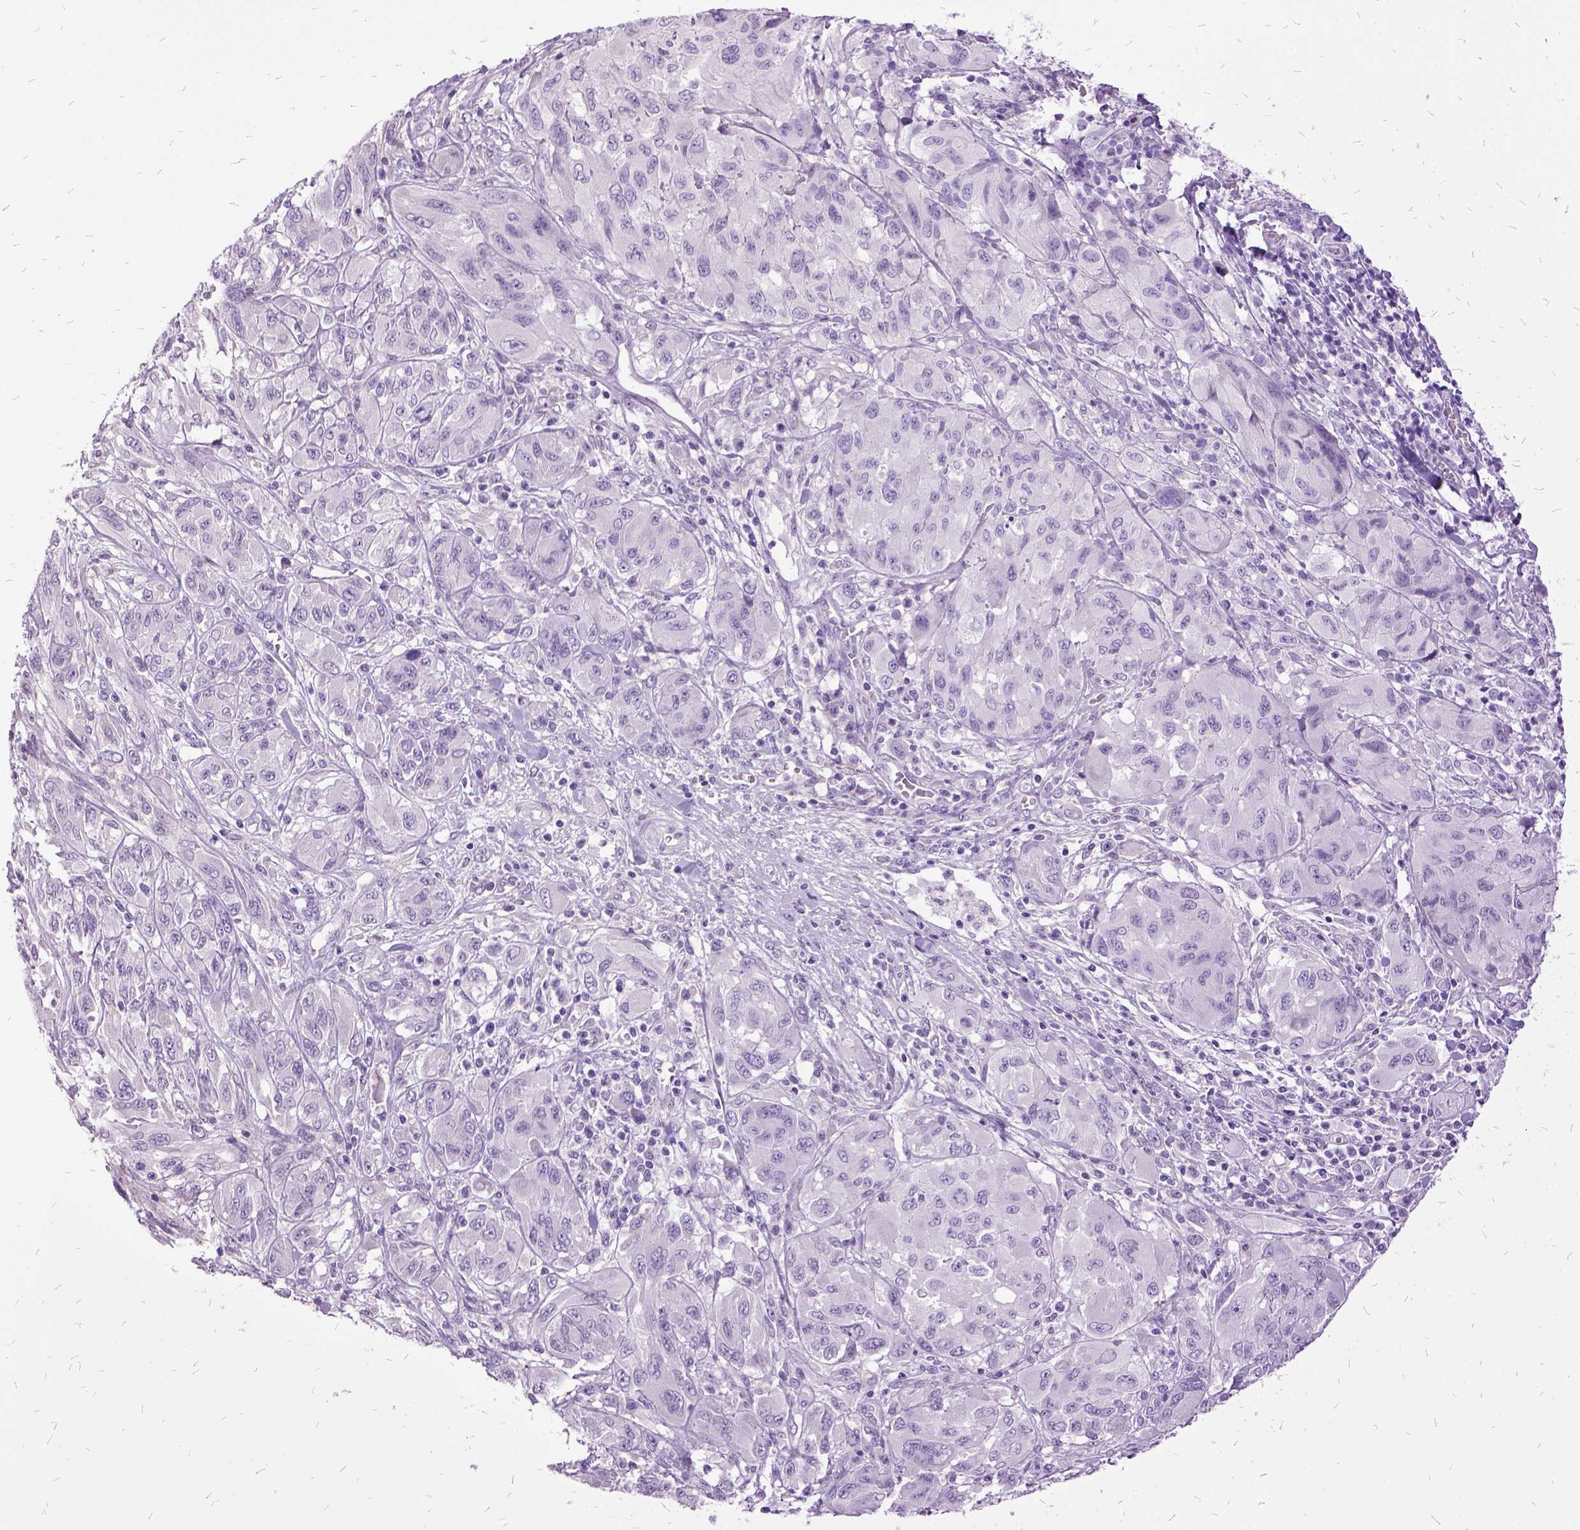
{"staining": {"intensity": "negative", "quantity": "none", "location": "none"}, "tissue": "melanoma", "cell_type": "Tumor cells", "image_type": "cancer", "snomed": [{"axis": "morphology", "description": "Malignant melanoma, NOS"}, {"axis": "topography", "description": "Skin"}], "caption": "Immunohistochemistry of malignant melanoma displays no positivity in tumor cells.", "gene": "MME", "patient": {"sex": "female", "age": 91}}